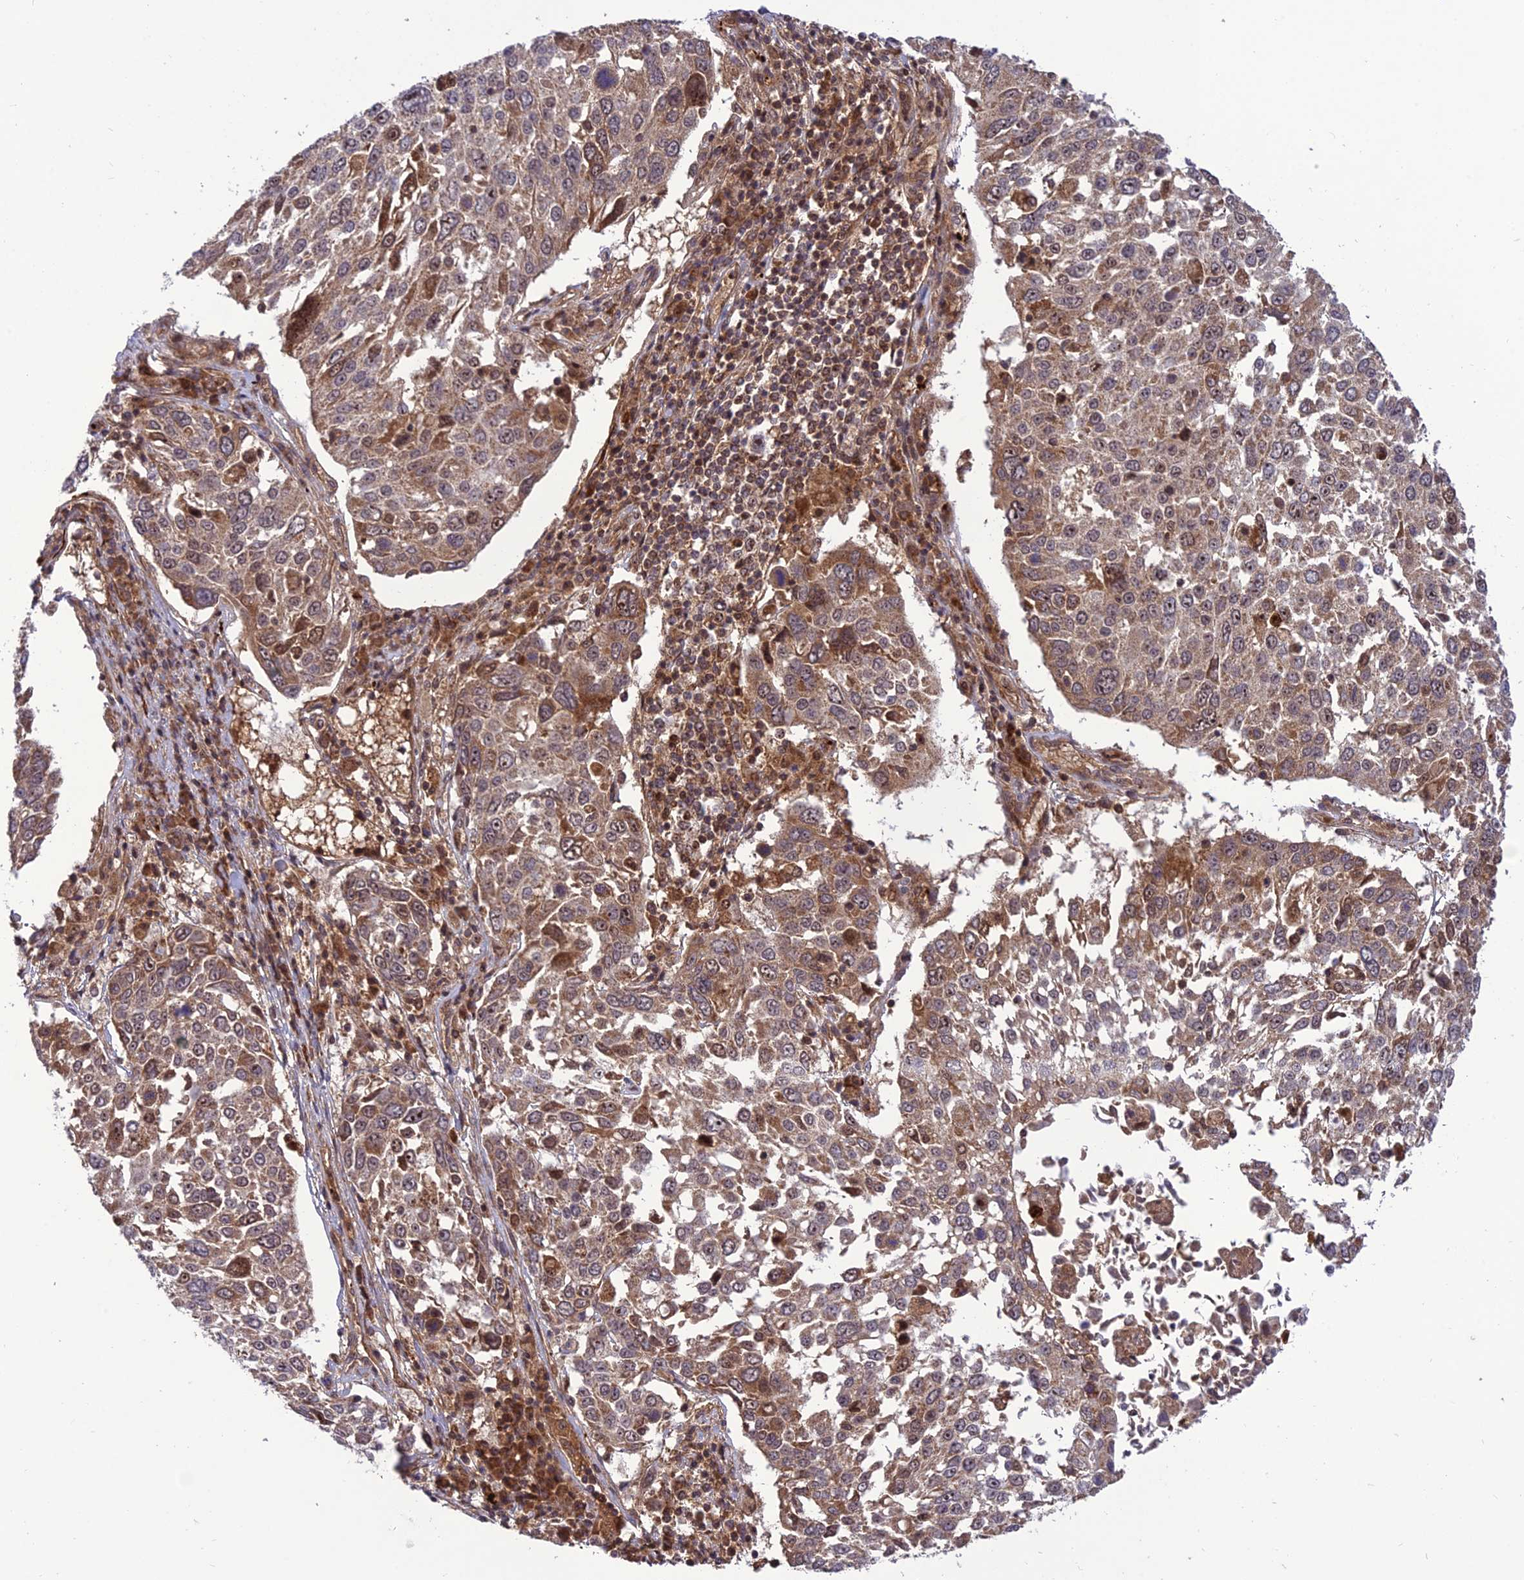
{"staining": {"intensity": "moderate", "quantity": "25%-75%", "location": "cytoplasmic/membranous,nuclear"}, "tissue": "lung cancer", "cell_type": "Tumor cells", "image_type": "cancer", "snomed": [{"axis": "morphology", "description": "Squamous cell carcinoma, NOS"}, {"axis": "topography", "description": "Lung"}], "caption": "Immunohistochemistry micrograph of lung cancer (squamous cell carcinoma) stained for a protein (brown), which demonstrates medium levels of moderate cytoplasmic/membranous and nuclear expression in about 25%-75% of tumor cells.", "gene": "NDUFC1", "patient": {"sex": "male", "age": 65}}